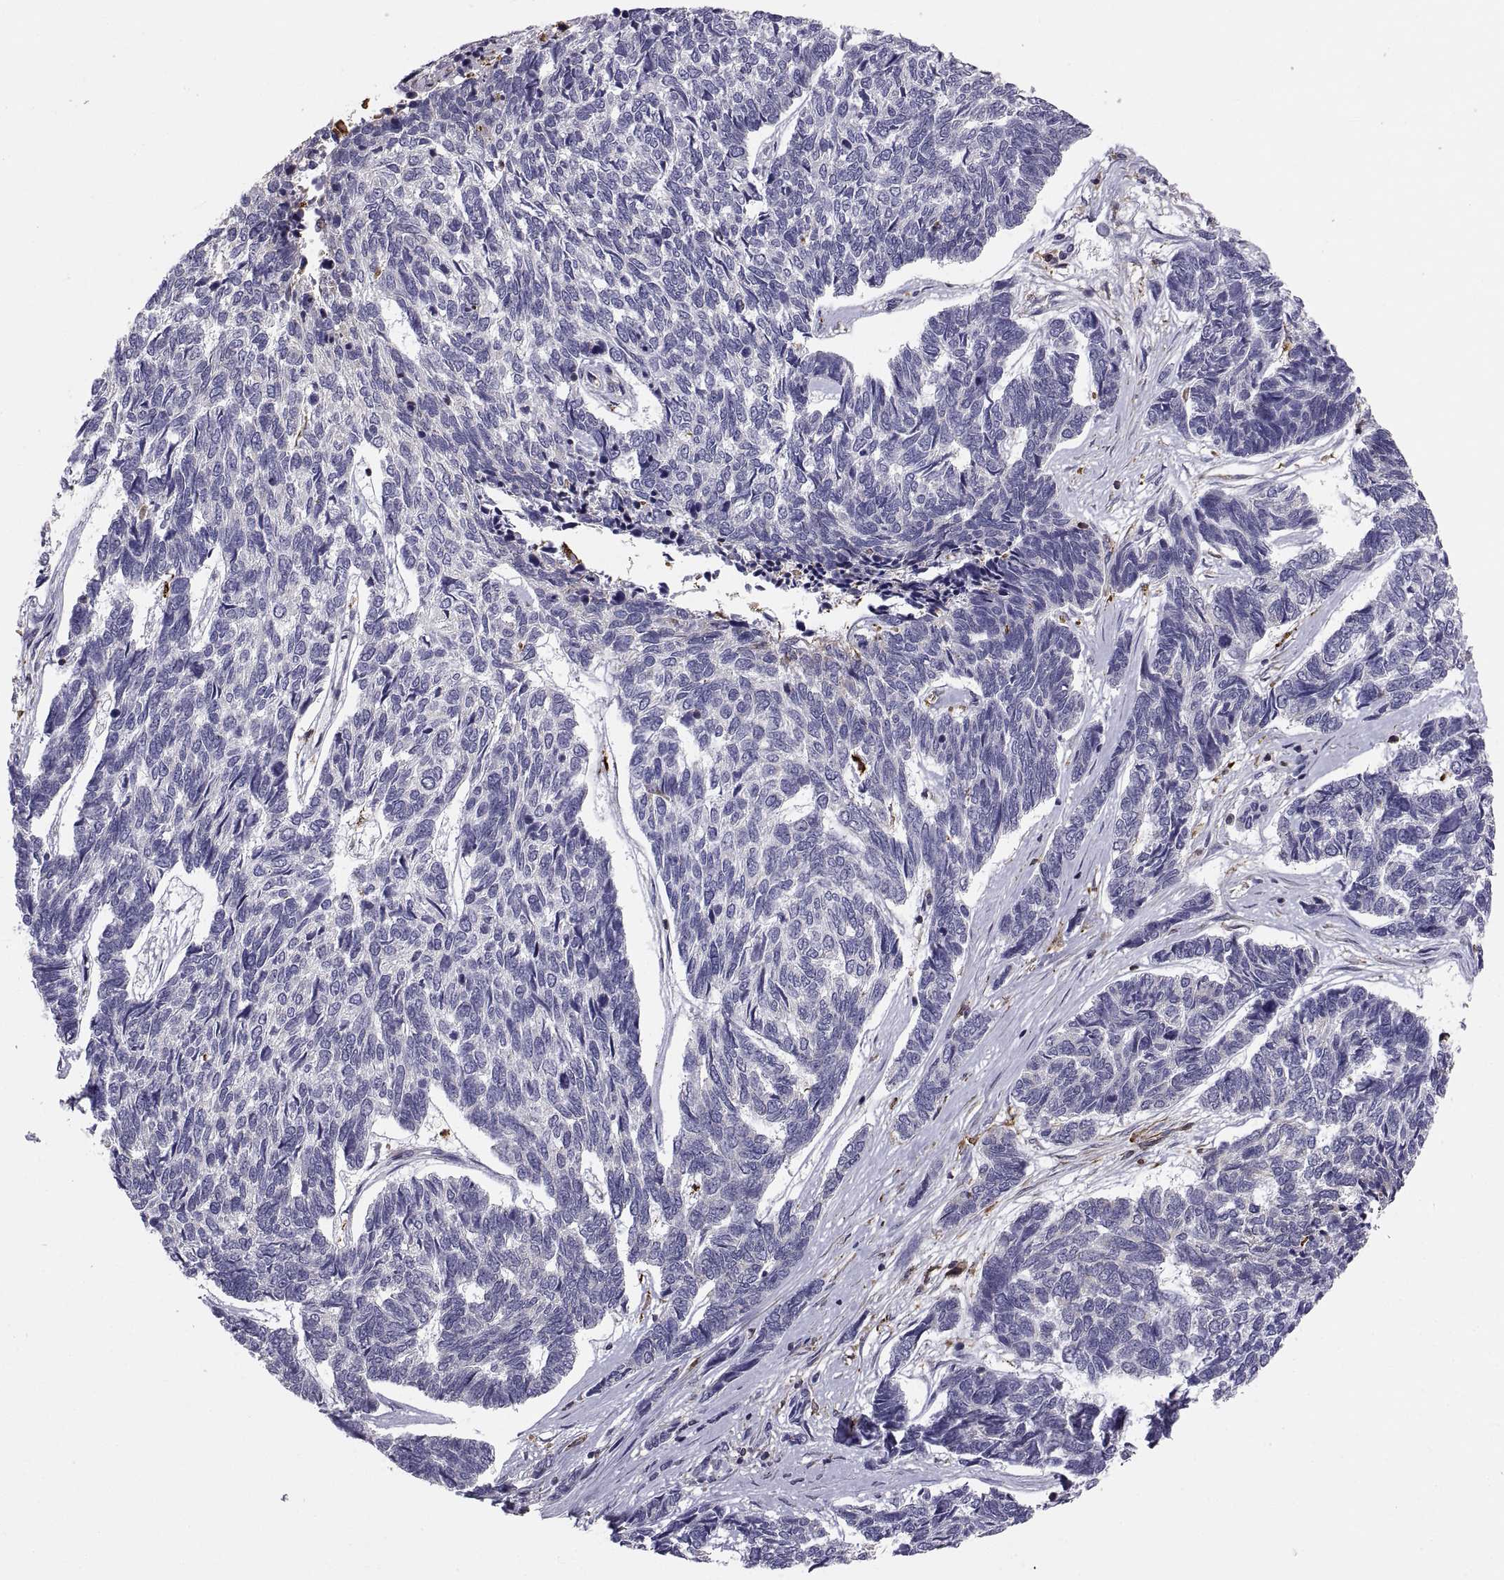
{"staining": {"intensity": "negative", "quantity": "none", "location": "none"}, "tissue": "skin cancer", "cell_type": "Tumor cells", "image_type": "cancer", "snomed": [{"axis": "morphology", "description": "Basal cell carcinoma"}, {"axis": "topography", "description": "Skin"}], "caption": "Skin basal cell carcinoma stained for a protein using immunohistochemistry exhibits no expression tumor cells.", "gene": "ERO1A", "patient": {"sex": "female", "age": 65}}